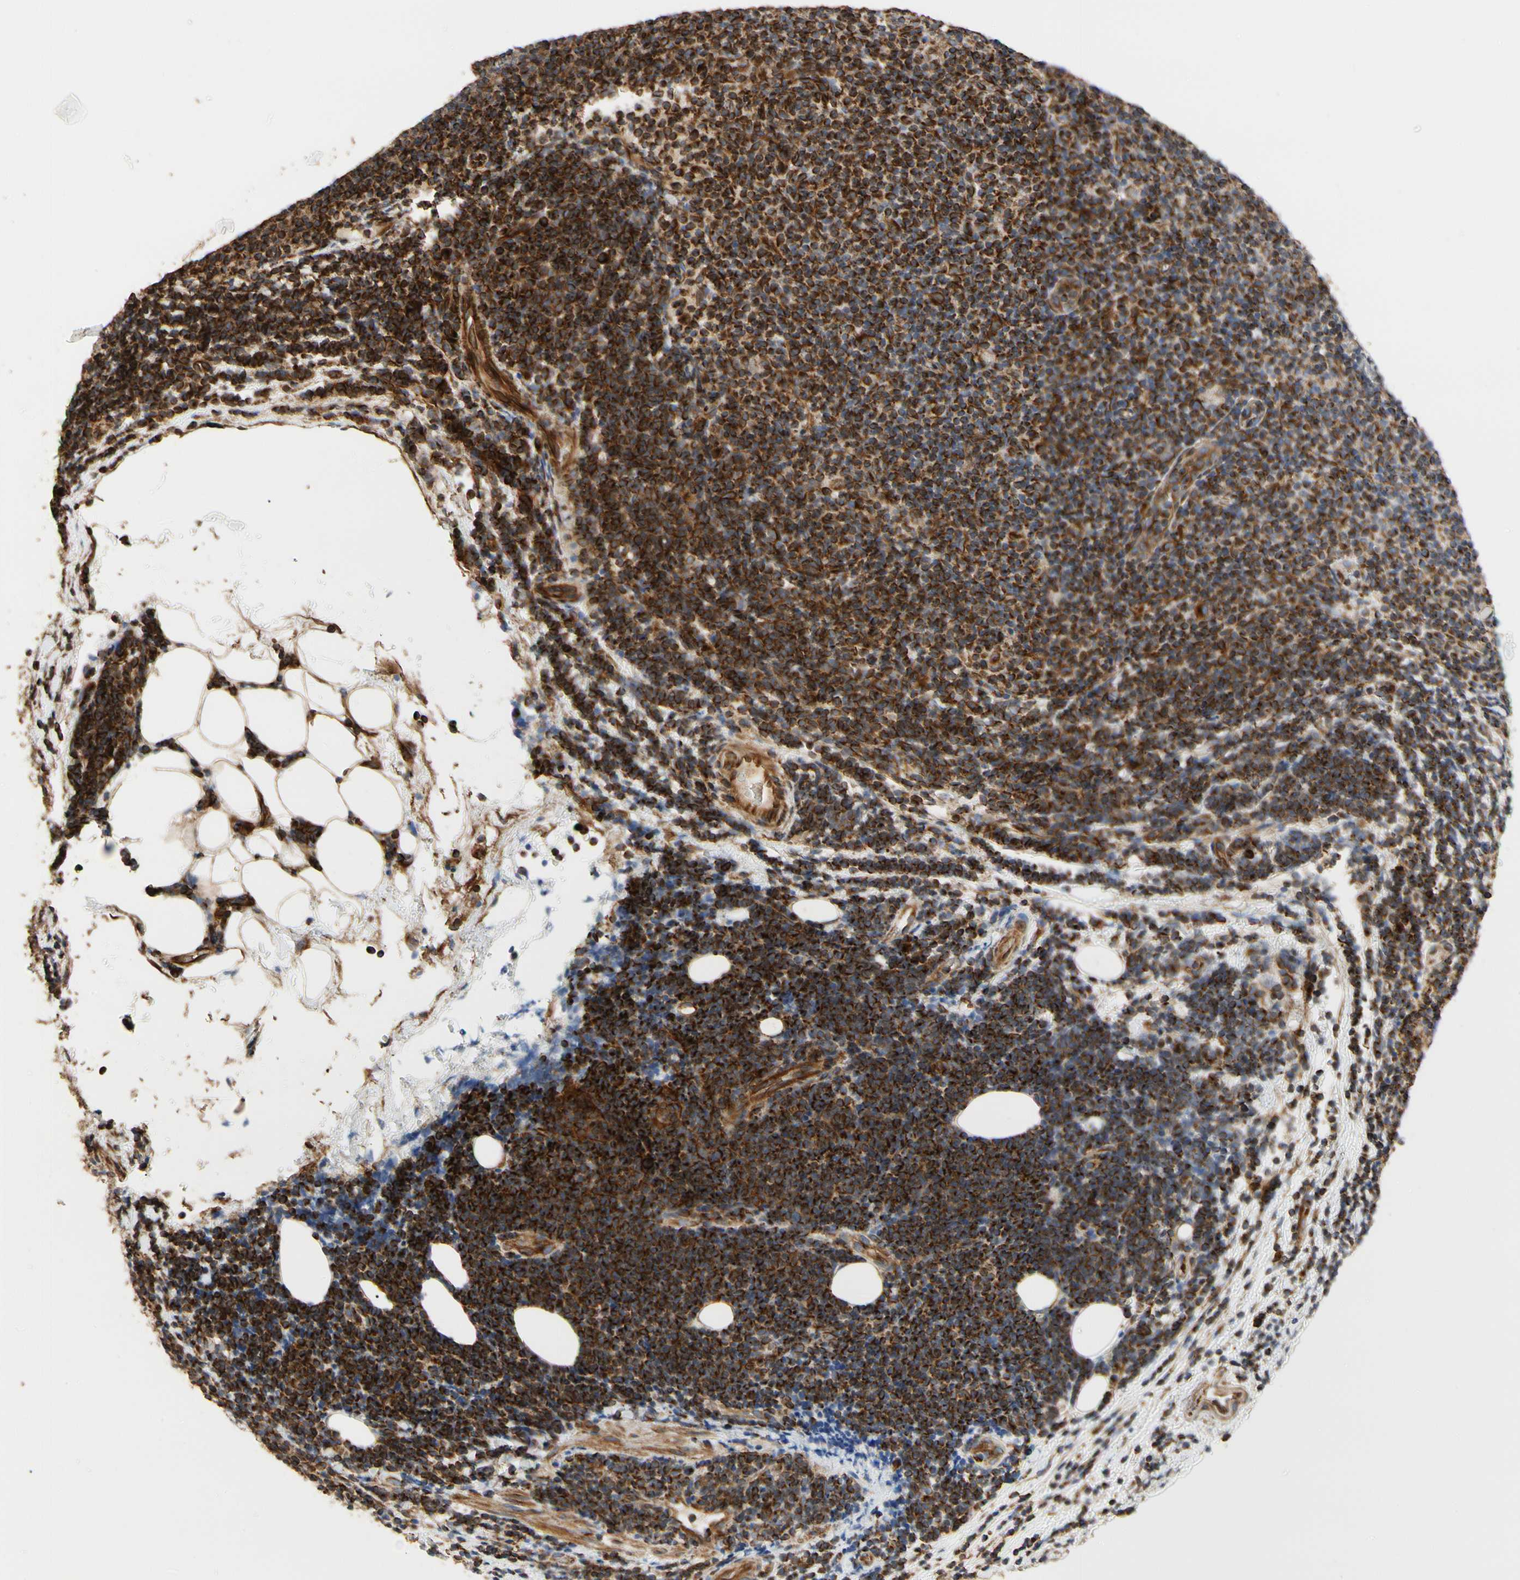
{"staining": {"intensity": "strong", "quantity": "25%-75%", "location": "cytoplasmic/membranous"}, "tissue": "lymphoma", "cell_type": "Tumor cells", "image_type": "cancer", "snomed": [{"axis": "morphology", "description": "Malignant lymphoma, non-Hodgkin's type, Low grade"}, {"axis": "topography", "description": "Lymph node"}], "caption": "High-power microscopy captured an IHC histopathology image of lymphoma, revealing strong cytoplasmic/membranous expression in approximately 25%-75% of tumor cells.", "gene": "TUBA1A", "patient": {"sex": "male", "age": 83}}